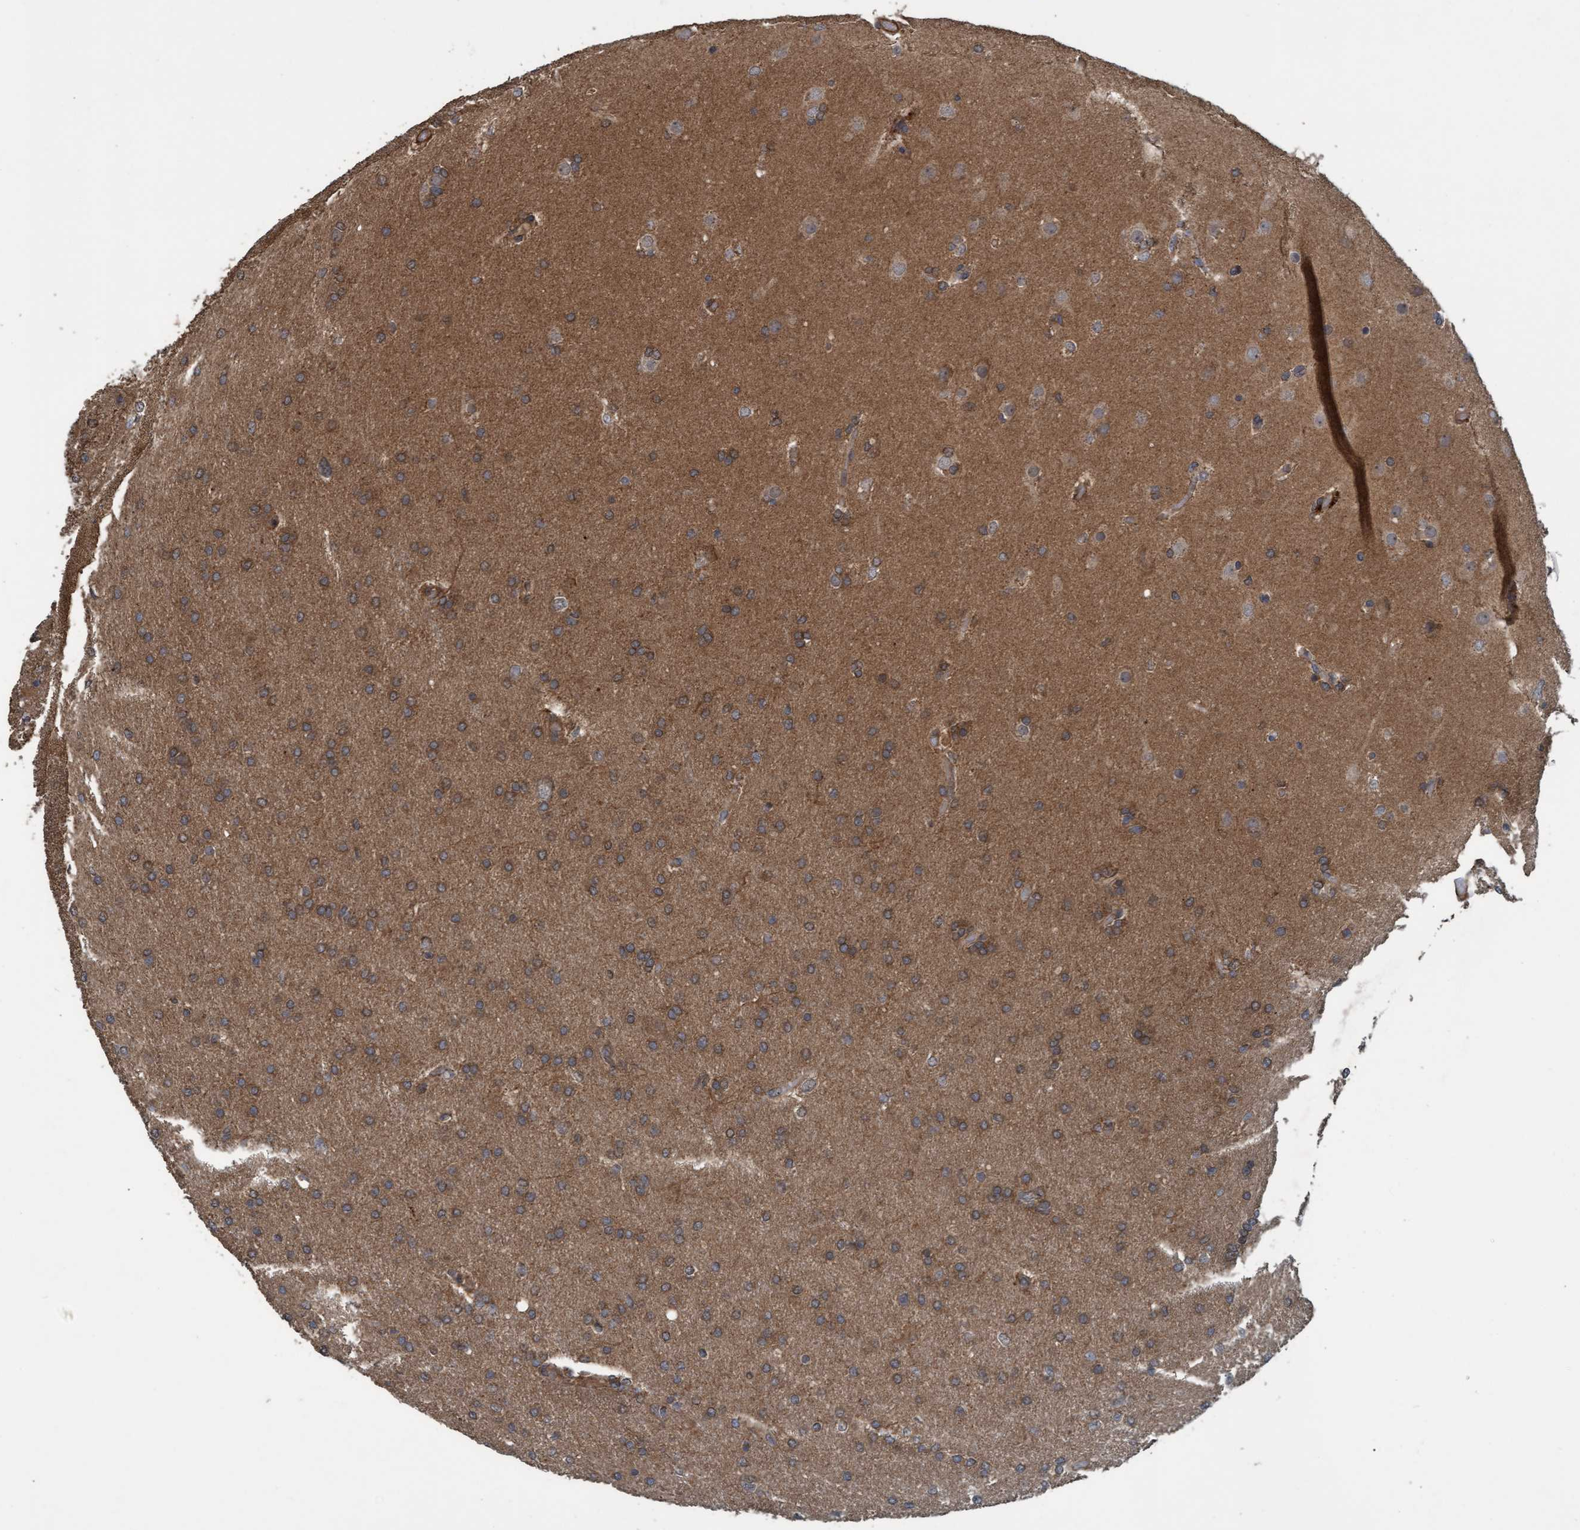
{"staining": {"intensity": "moderate", "quantity": "25%-75%", "location": "cytoplasmic/membranous"}, "tissue": "glioma", "cell_type": "Tumor cells", "image_type": "cancer", "snomed": [{"axis": "morphology", "description": "Glioma, malignant, High grade"}, {"axis": "topography", "description": "Cerebral cortex"}], "caption": "Immunohistochemistry (DAB (3,3'-diaminobenzidine)) staining of human malignant glioma (high-grade) exhibits moderate cytoplasmic/membranous protein staining in about 25%-75% of tumor cells. Immunohistochemistry (ihc) stains the protein of interest in brown and the nuclei are stained blue.", "gene": "GGT6", "patient": {"sex": "female", "age": 36}}